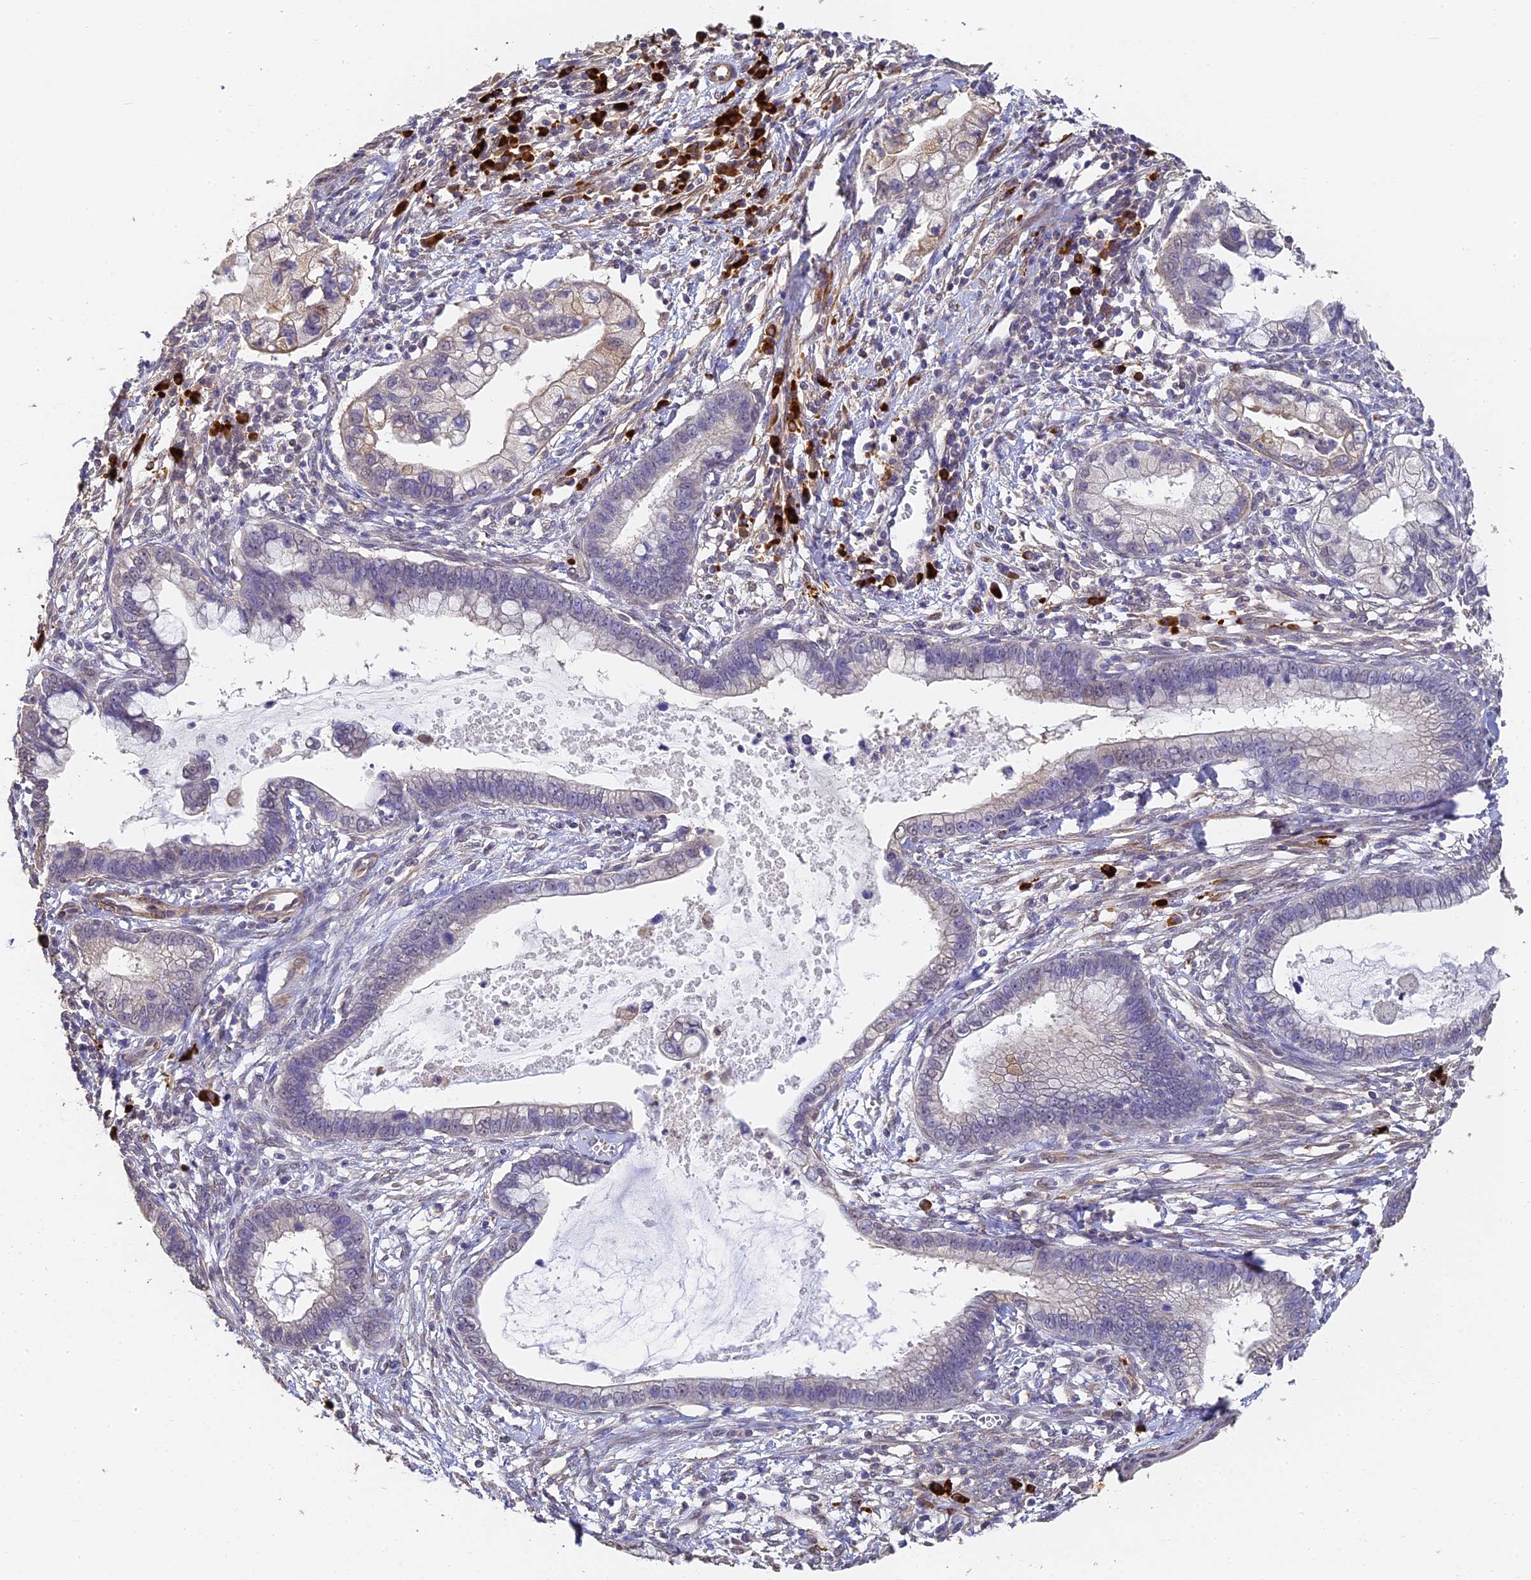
{"staining": {"intensity": "weak", "quantity": "<25%", "location": "cytoplasmic/membranous,nuclear"}, "tissue": "cervical cancer", "cell_type": "Tumor cells", "image_type": "cancer", "snomed": [{"axis": "morphology", "description": "Adenocarcinoma, NOS"}, {"axis": "topography", "description": "Cervix"}], "caption": "This is an IHC micrograph of cervical adenocarcinoma. There is no staining in tumor cells.", "gene": "SLC11A1", "patient": {"sex": "female", "age": 44}}